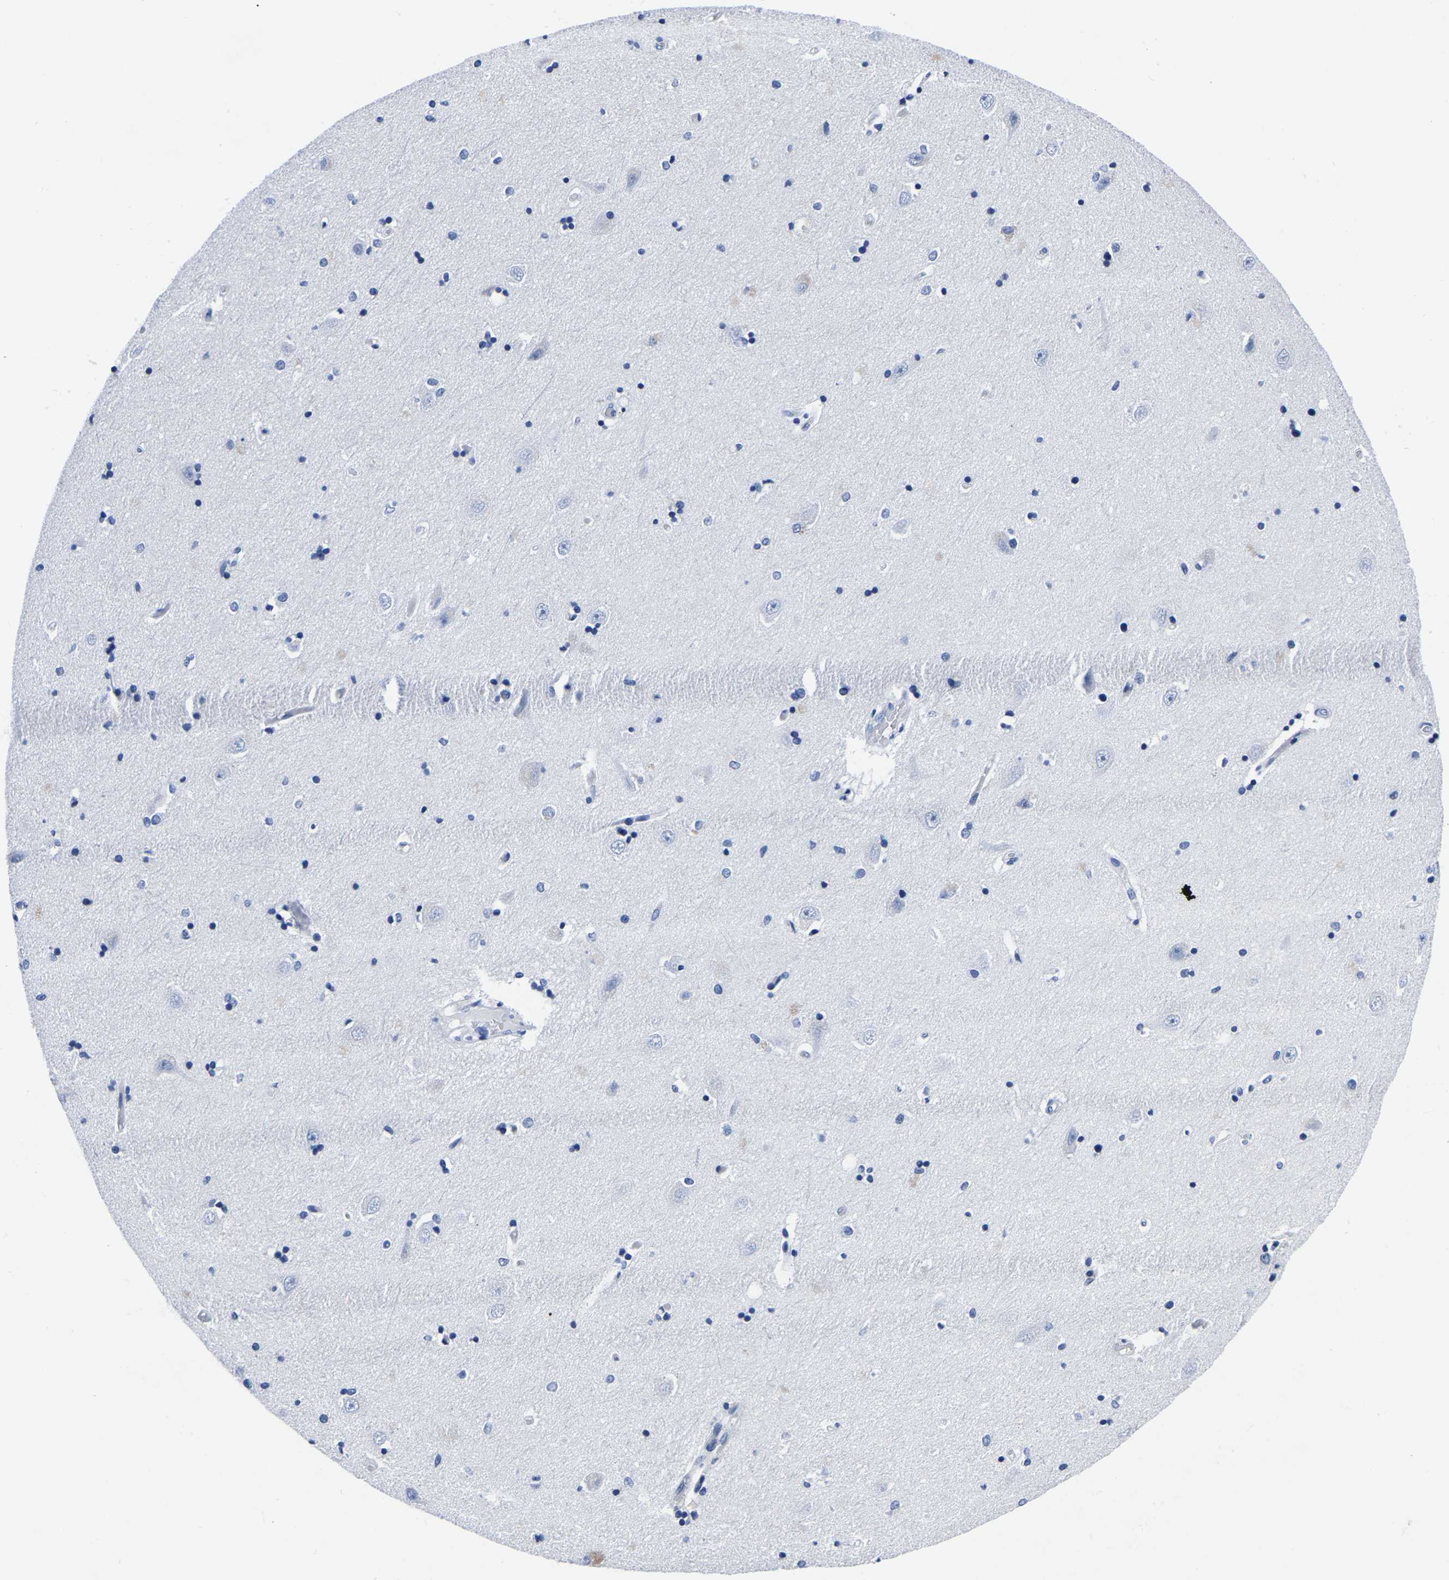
{"staining": {"intensity": "negative", "quantity": "none", "location": "none"}, "tissue": "hippocampus", "cell_type": "Glial cells", "image_type": "normal", "snomed": [{"axis": "morphology", "description": "Normal tissue, NOS"}, {"axis": "topography", "description": "Hippocampus"}], "caption": "IHC micrograph of unremarkable hippocampus: hippocampus stained with DAB shows no significant protein expression in glial cells.", "gene": "IMPG2", "patient": {"sex": "male", "age": 45}}